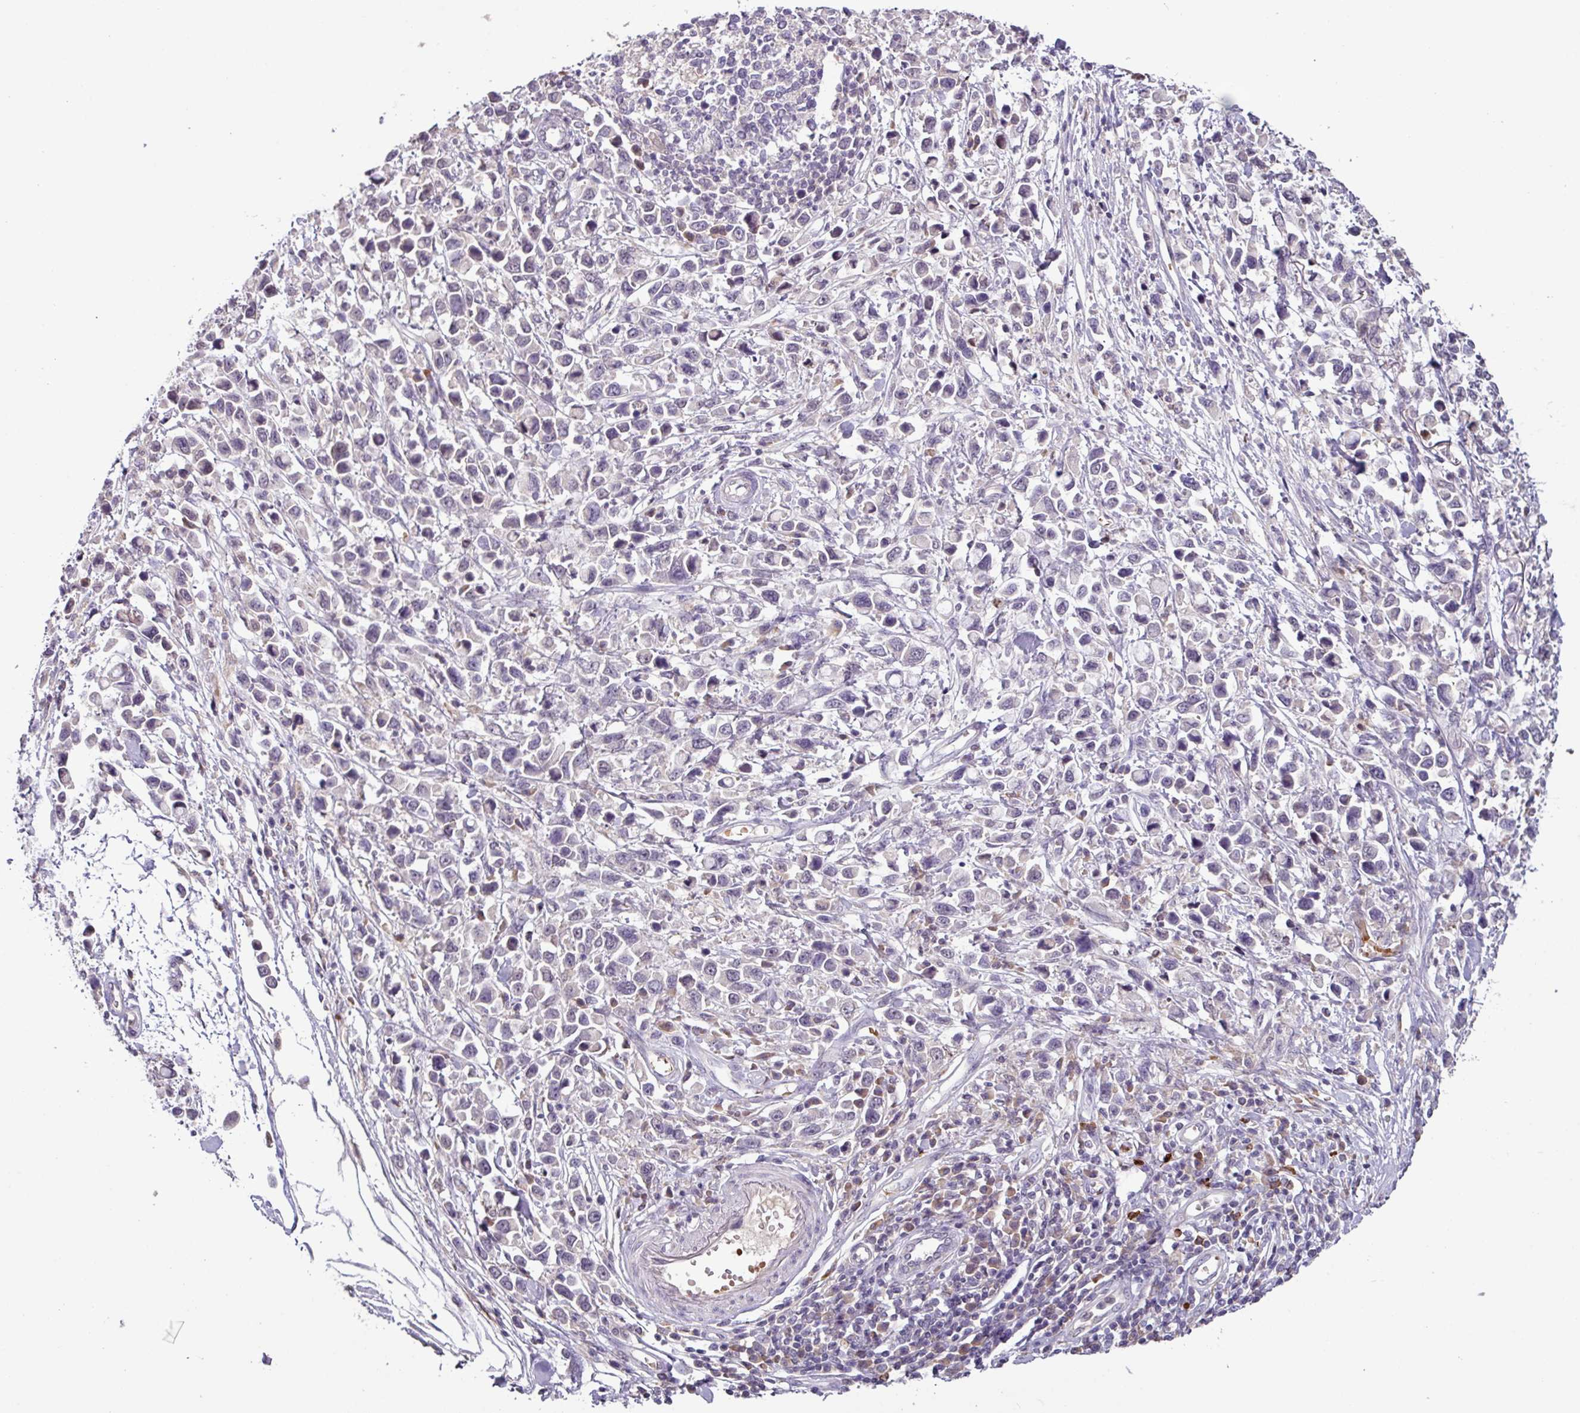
{"staining": {"intensity": "negative", "quantity": "none", "location": "none"}, "tissue": "stomach cancer", "cell_type": "Tumor cells", "image_type": "cancer", "snomed": [{"axis": "morphology", "description": "Adenocarcinoma, NOS"}, {"axis": "topography", "description": "Stomach"}], "caption": "A high-resolution image shows immunohistochemistry (IHC) staining of stomach adenocarcinoma, which shows no significant positivity in tumor cells.", "gene": "SLC5A10", "patient": {"sex": "female", "age": 81}}